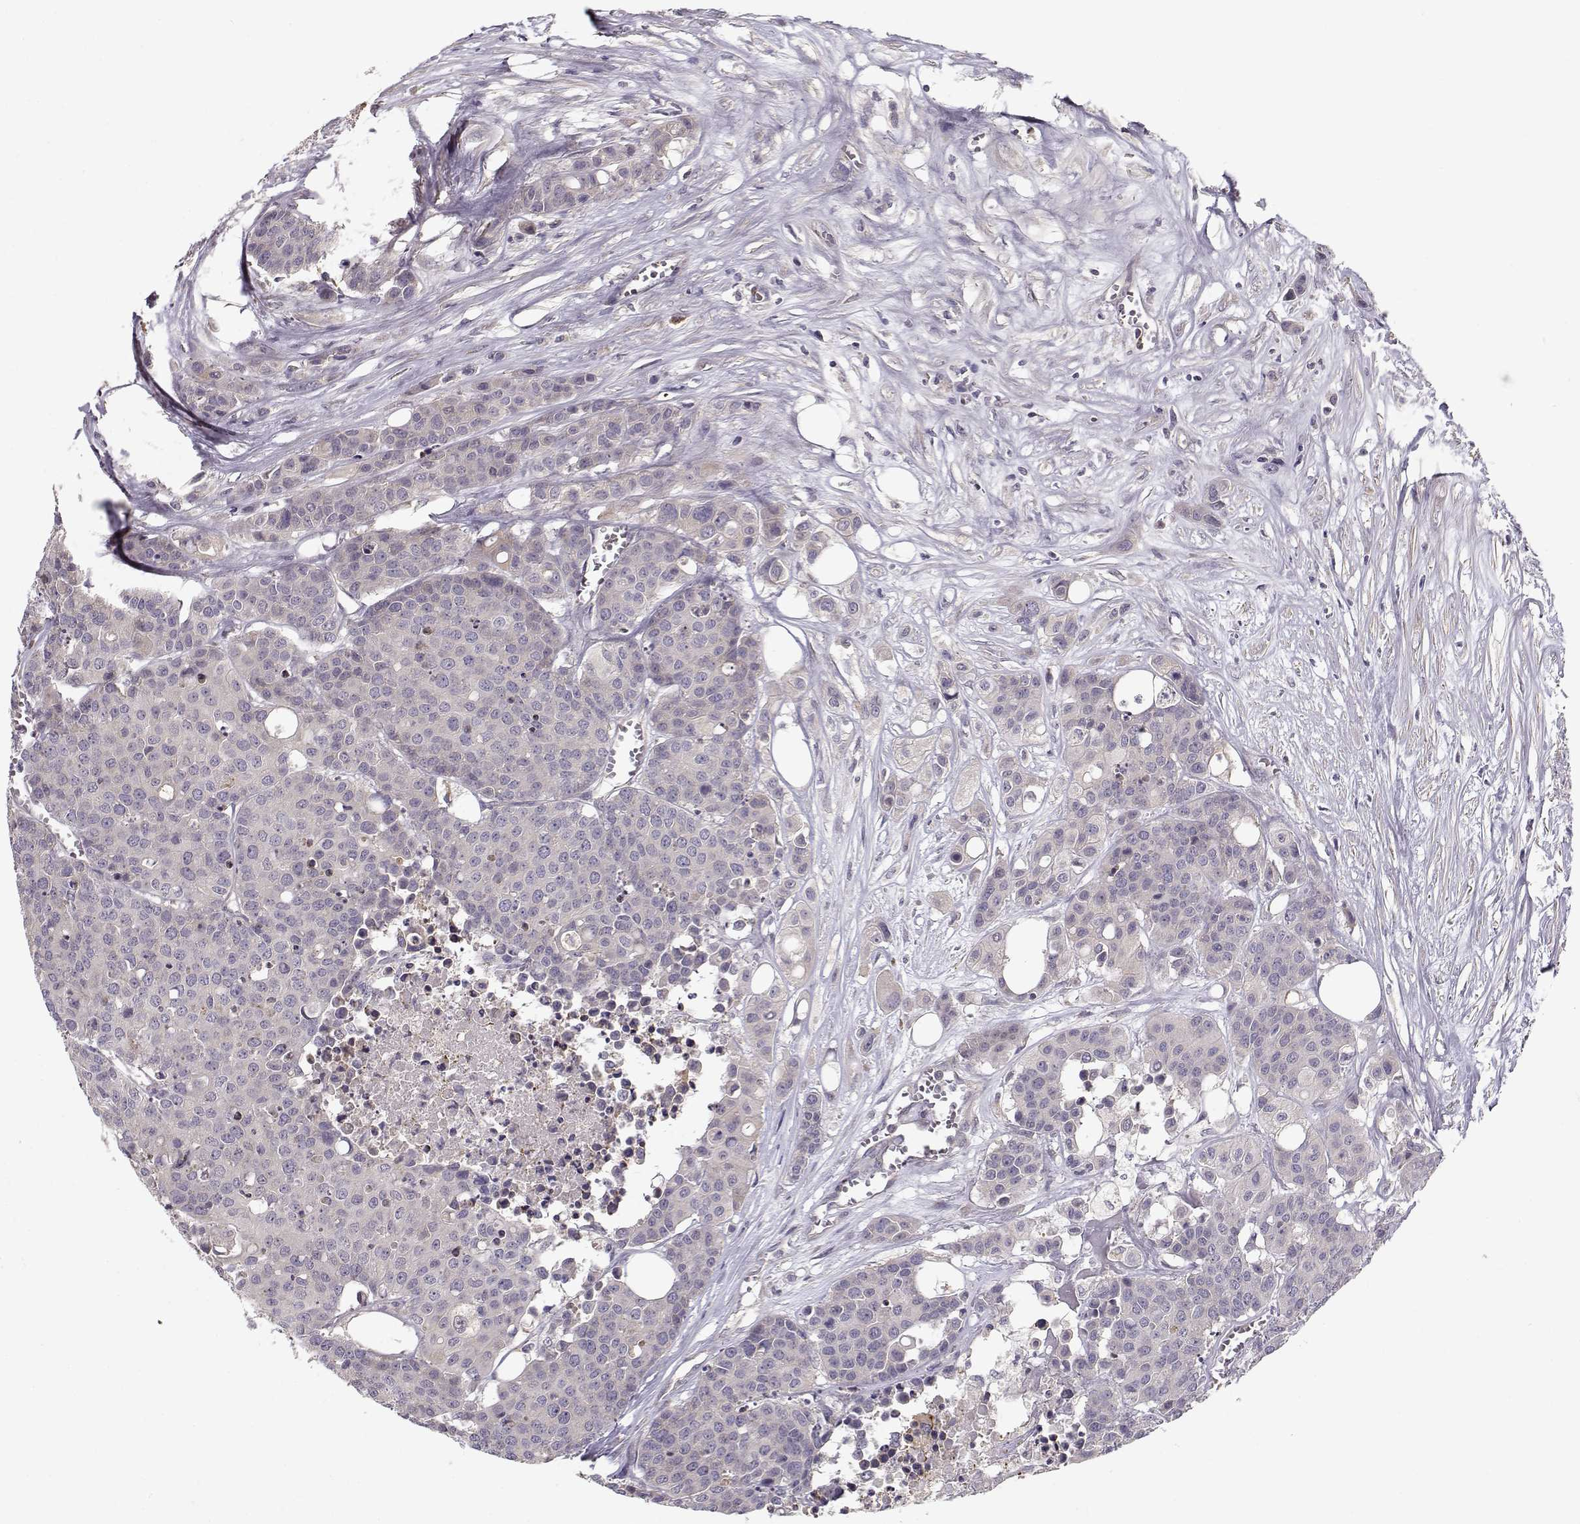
{"staining": {"intensity": "negative", "quantity": "none", "location": "none"}, "tissue": "carcinoid", "cell_type": "Tumor cells", "image_type": "cancer", "snomed": [{"axis": "morphology", "description": "Carcinoid, malignant, NOS"}, {"axis": "topography", "description": "Colon"}], "caption": "A micrograph of human malignant carcinoid is negative for staining in tumor cells.", "gene": "ENTPD8", "patient": {"sex": "male", "age": 81}}